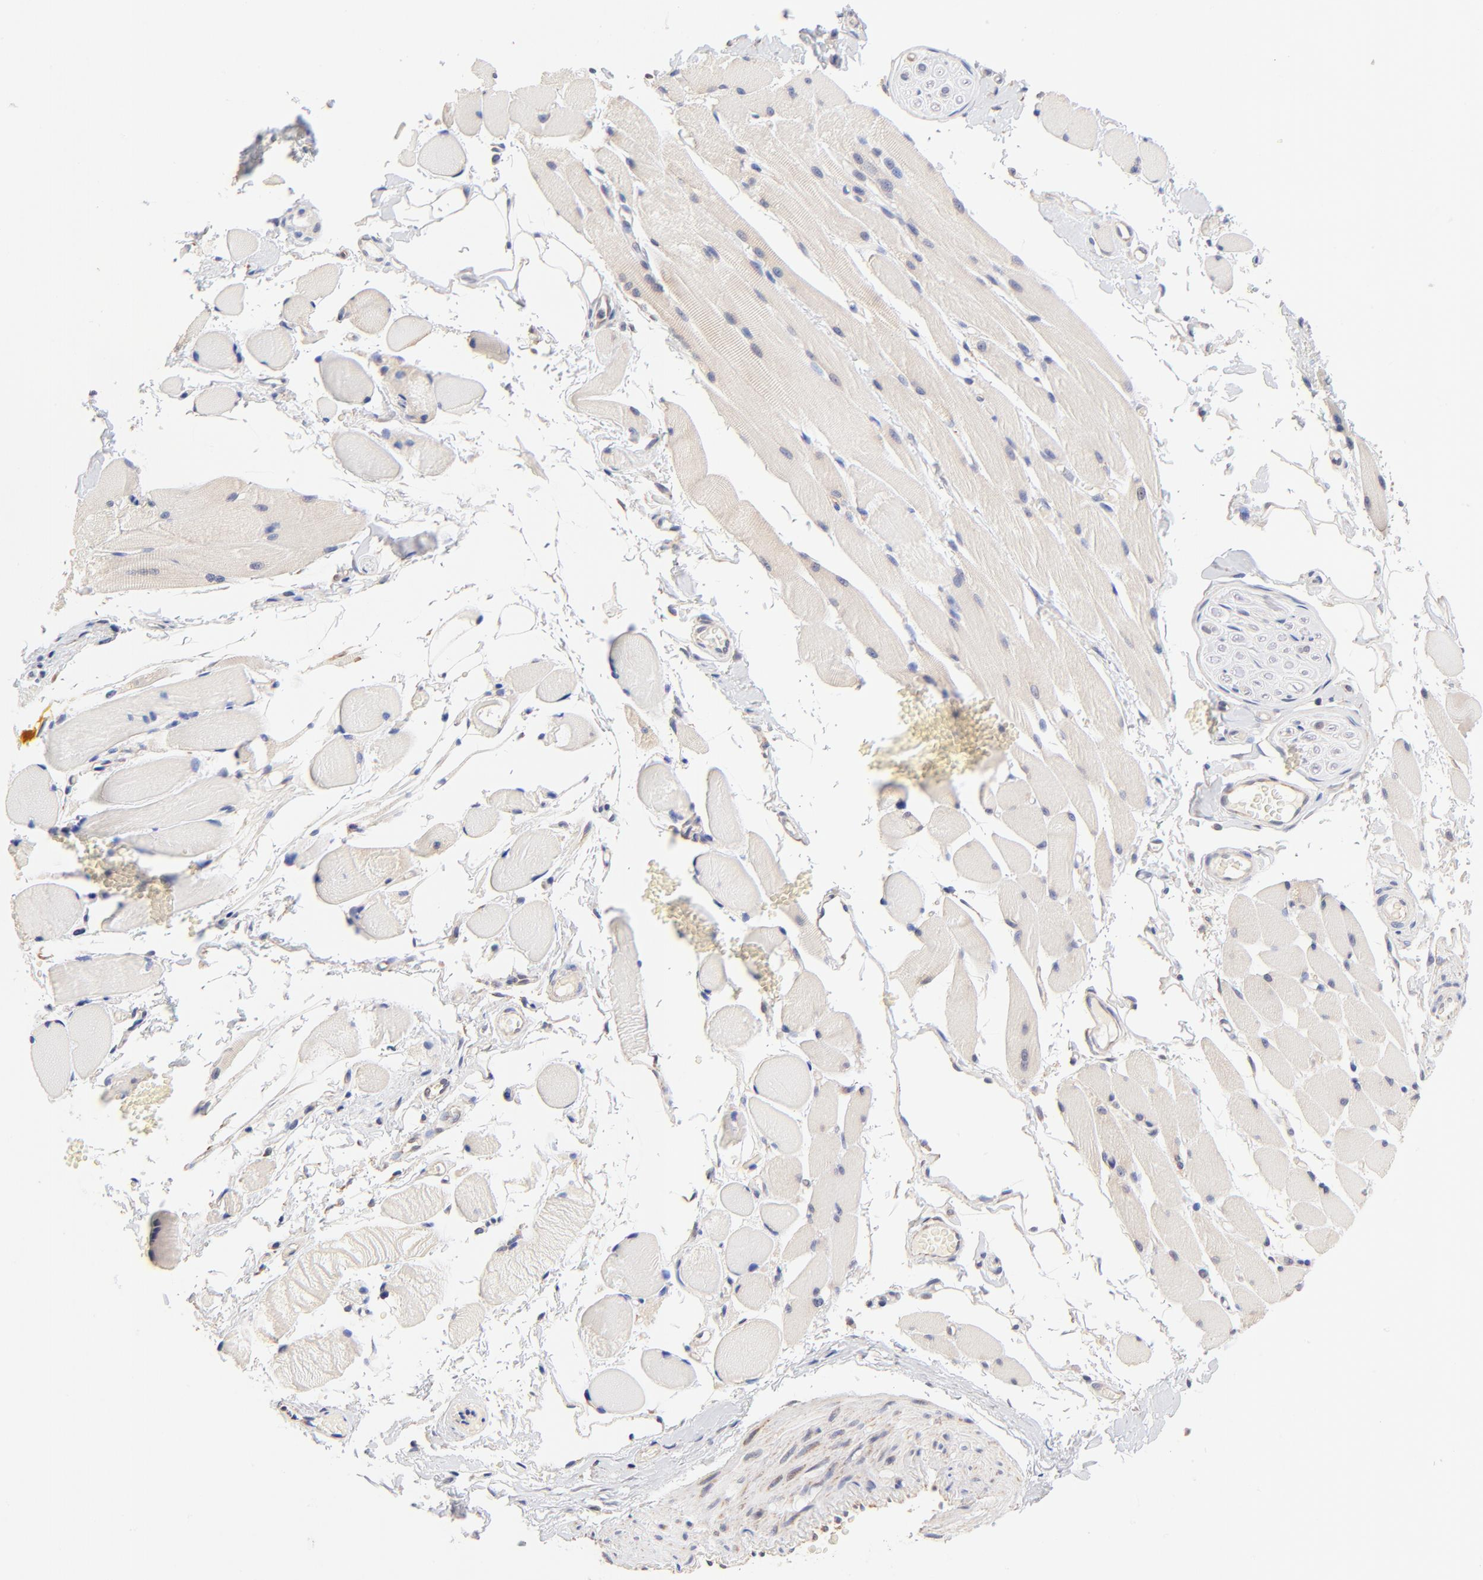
{"staining": {"intensity": "negative", "quantity": "none", "location": "none"}, "tissue": "adipose tissue", "cell_type": "Adipocytes", "image_type": "normal", "snomed": [{"axis": "morphology", "description": "Normal tissue, NOS"}, {"axis": "morphology", "description": "Squamous cell carcinoma, NOS"}, {"axis": "topography", "description": "Skeletal muscle"}, {"axis": "topography", "description": "Soft tissue"}, {"axis": "topography", "description": "Oral tissue"}], "caption": "Immunohistochemical staining of normal adipose tissue displays no significant staining in adipocytes.", "gene": "PTK7", "patient": {"sex": "male", "age": 54}}